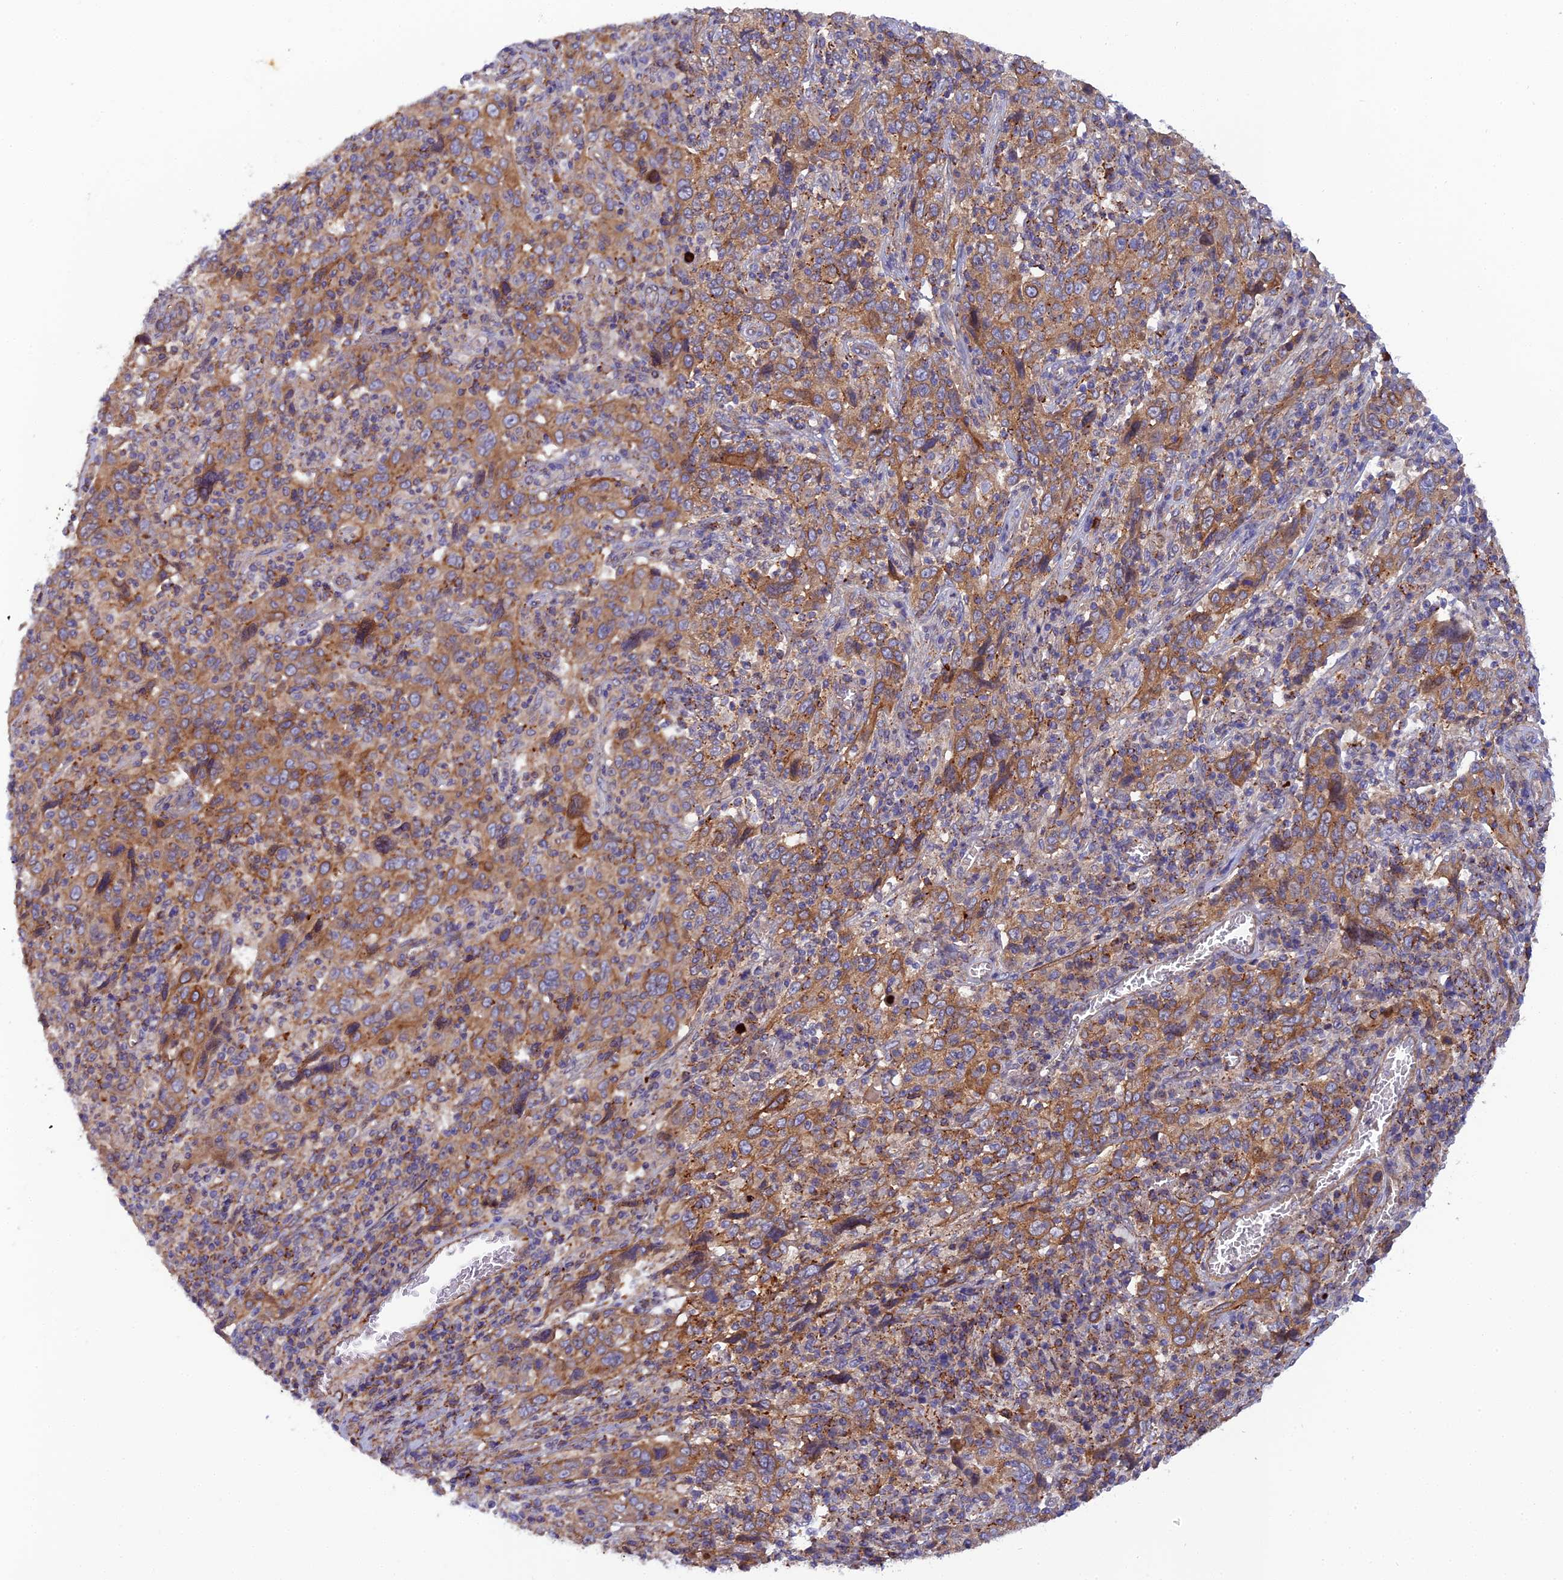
{"staining": {"intensity": "moderate", "quantity": ">75%", "location": "cytoplasmic/membranous"}, "tissue": "cervical cancer", "cell_type": "Tumor cells", "image_type": "cancer", "snomed": [{"axis": "morphology", "description": "Squamous cell carcinoma, NOS"}, {"axis": "topography", "description": "Cervix"}], "caption": "High-power microscopy captured an IHC image of squamous cell carcinoma (cervical), revealing moderate cytoplasmic/membranous positivity in approximately >75% of tumor cells.", "gene": "RALGAPA2", "patient": {"sex": "female", "age": 46}}